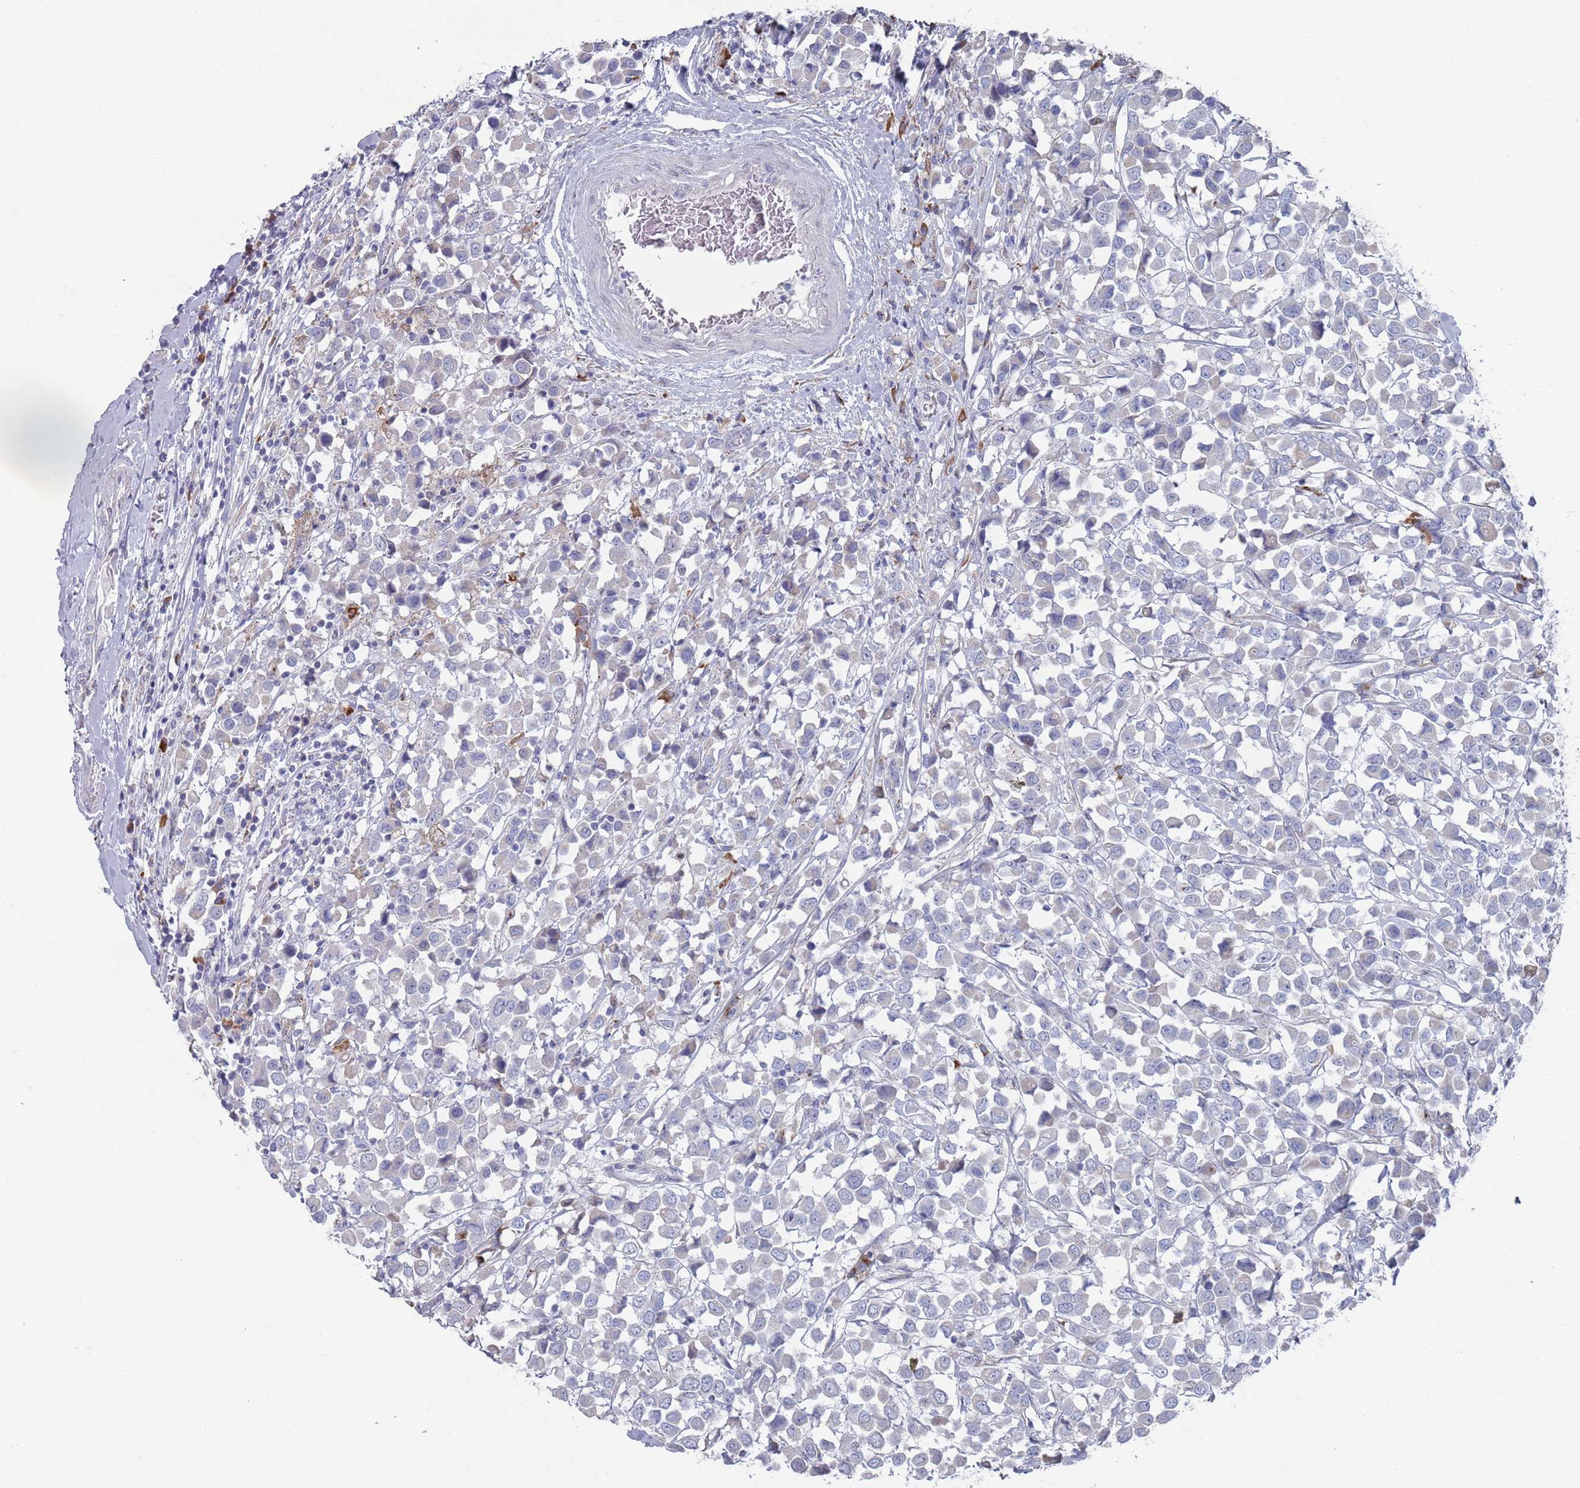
{"staining": {"intensity": "negative", "quantity": "none", "location": "none"}, "tissue": "breast cancer", "cell_type": "Tumor cells", "image_type": "cancer", "snomed": [{"axis": "morphology", "description": "Duct carcinoma"}, {"axis": "topography", "description": "Breast"}], "caption": "Tumor cells show no significant protein staining in breast cancer.", "gene": "MAT1A", "patient": {"sex": "female", "age": 61}}